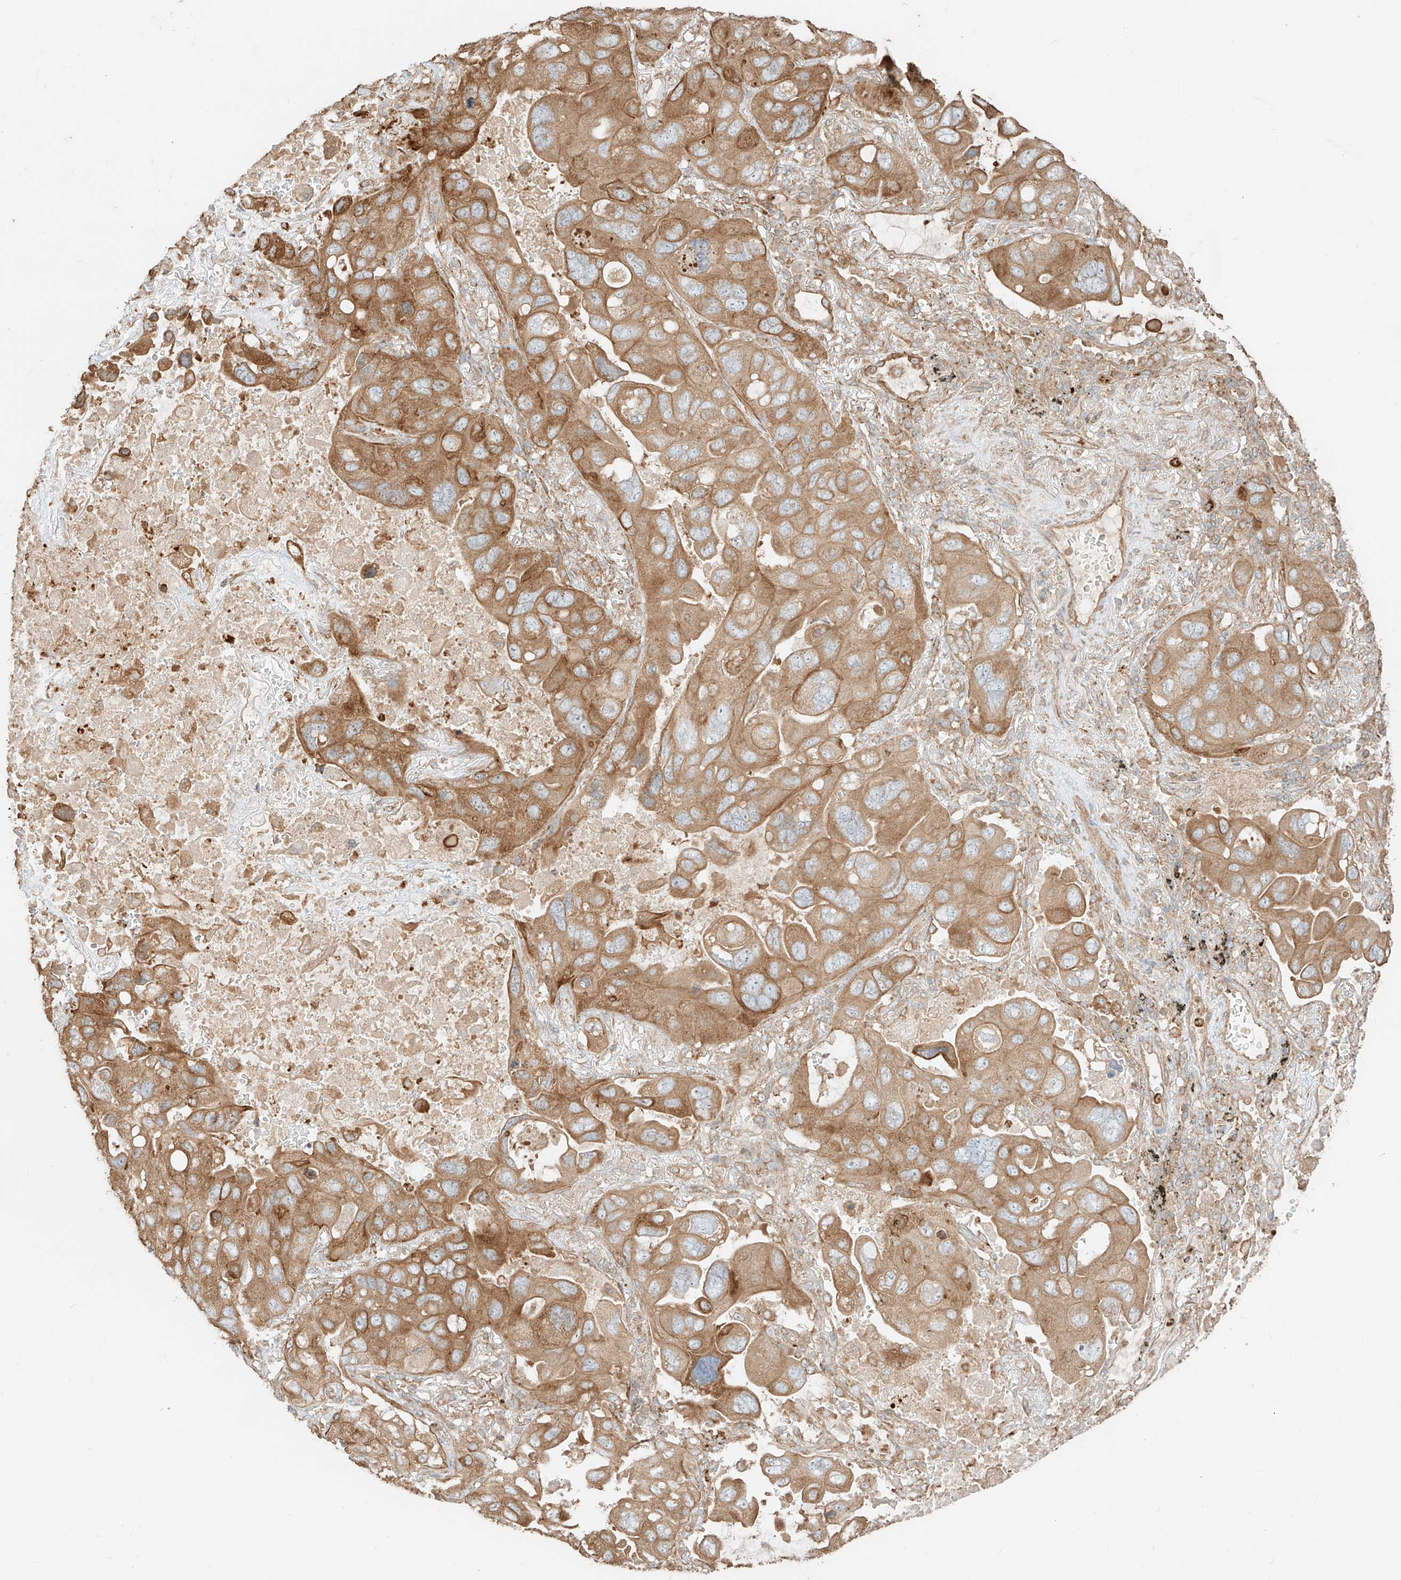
{"staining": {"intensity": "moderate", "quantity": ">75%", "location": "cytoplasmic/membranous"}, "tissue": "lung cancer", "cell_type": "Tumor cells", "image_type": "cancer", "snomed": [{"axis": "morphology", "description": "Squamous cell carcinoma, NOS"}, {"axis": "topography", "description": "Lung"}], "caption": "Immunohistochemical staining of lung cancer (squamous cell carcinoma) shows medium levels of moderate cytoplasmic/membranous staining in approximately >75% of tumor cells.", "gene": "CCDC115", "patient": {"sex": "female", "age": 73}}